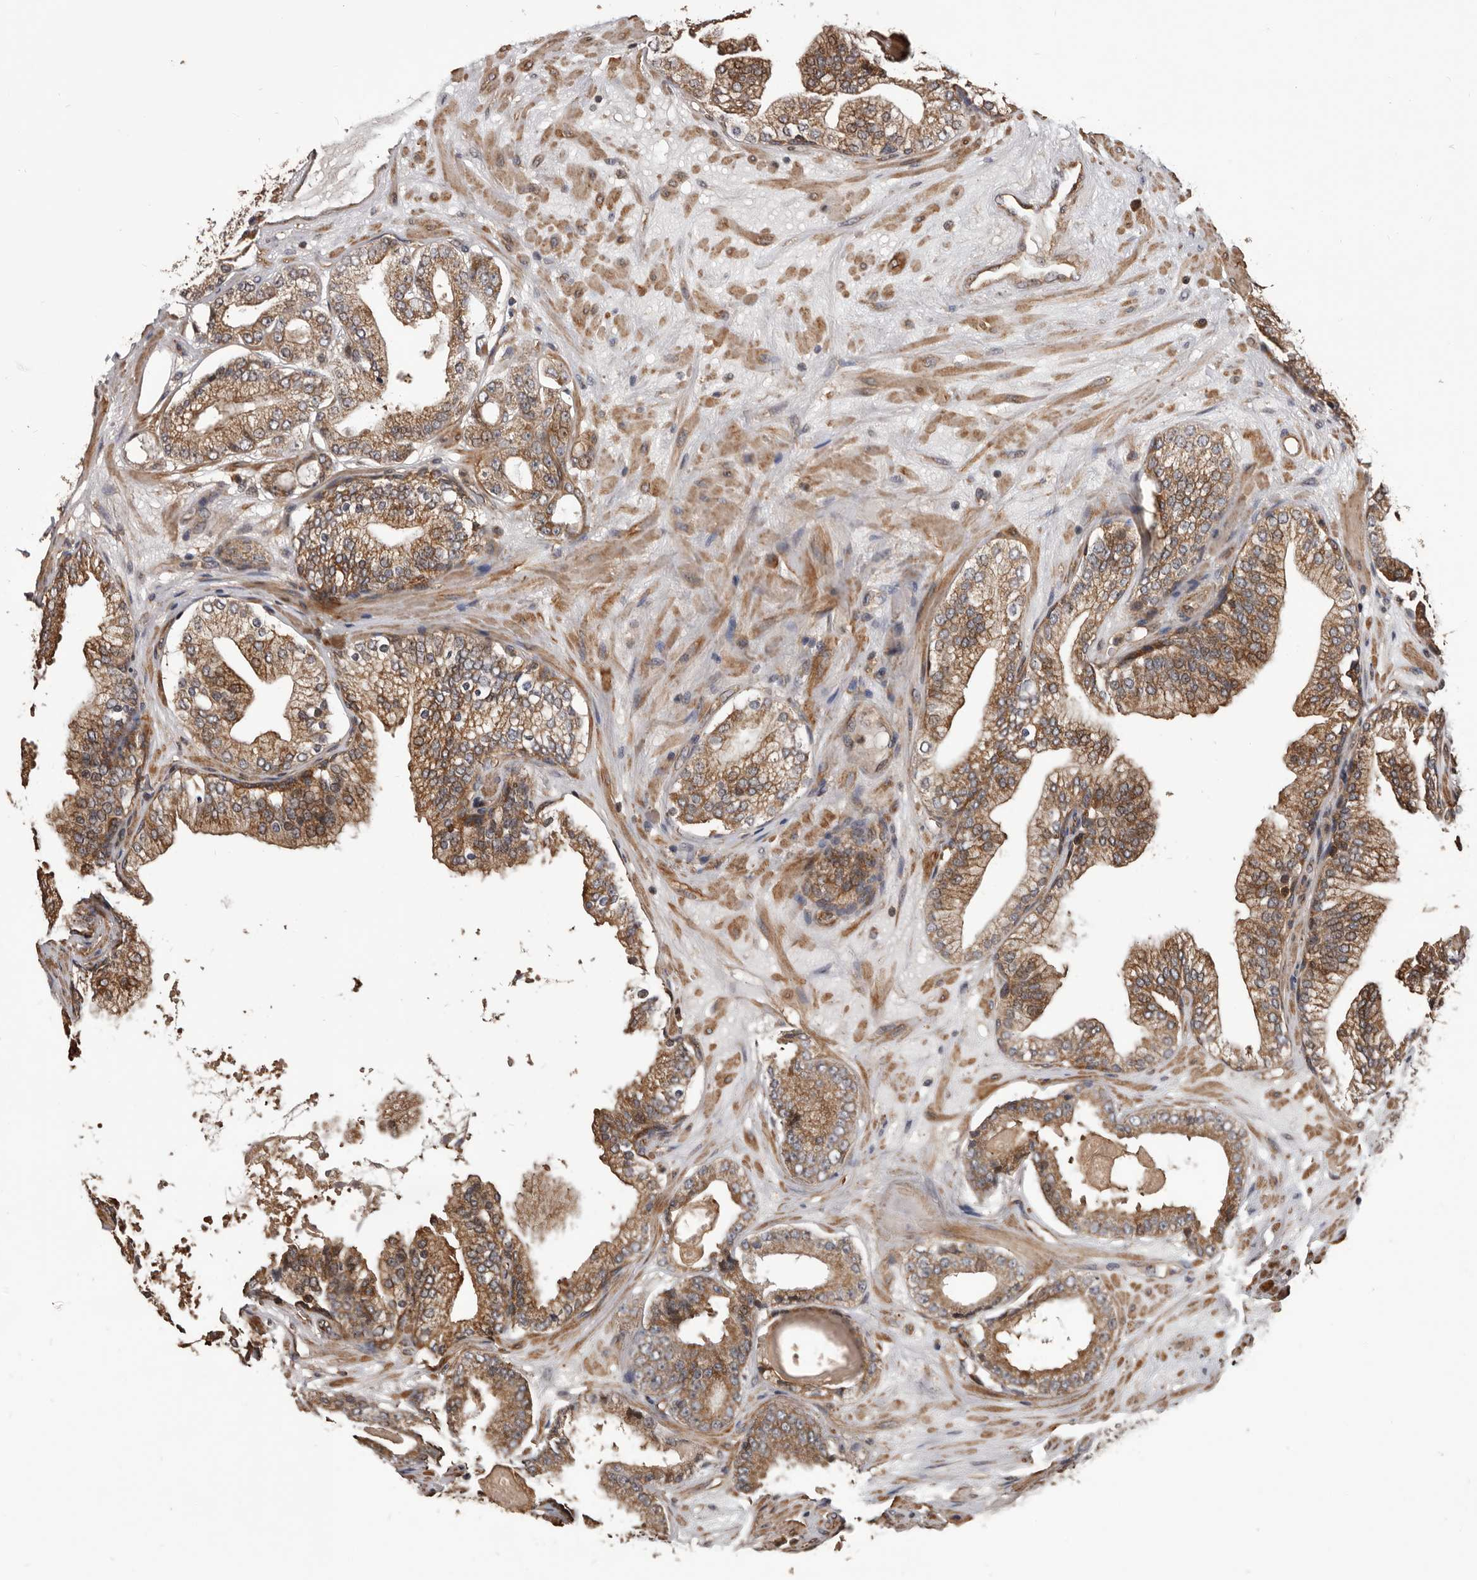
{"staining": {"intensity": "moderate", "quantity": ">75%", "location": "cytoplasmic/membranous"}, "tissue": "prostate cancer", "cell_type": "Tumor cells", "image_type": "cancer", "snomed": [{"axis": "morphology", "description": "Adenocarcinoma, High grade"}, {"axis": "topography", "description": "Prostate"}], "caption": "Immunohistochemistry (IHC) image of neoplastic tissue: human prostate high-grade adenocarcinoma stained using IHC demonstrates medium levels of moderate protein expression localized specifically in the cytoplasmic/membranous of tumor cells, appearing as a cytoplasmic/membranous brown color.", "gene": "ADAMTS2", "patient": {"sex": "male", "age": 68}}